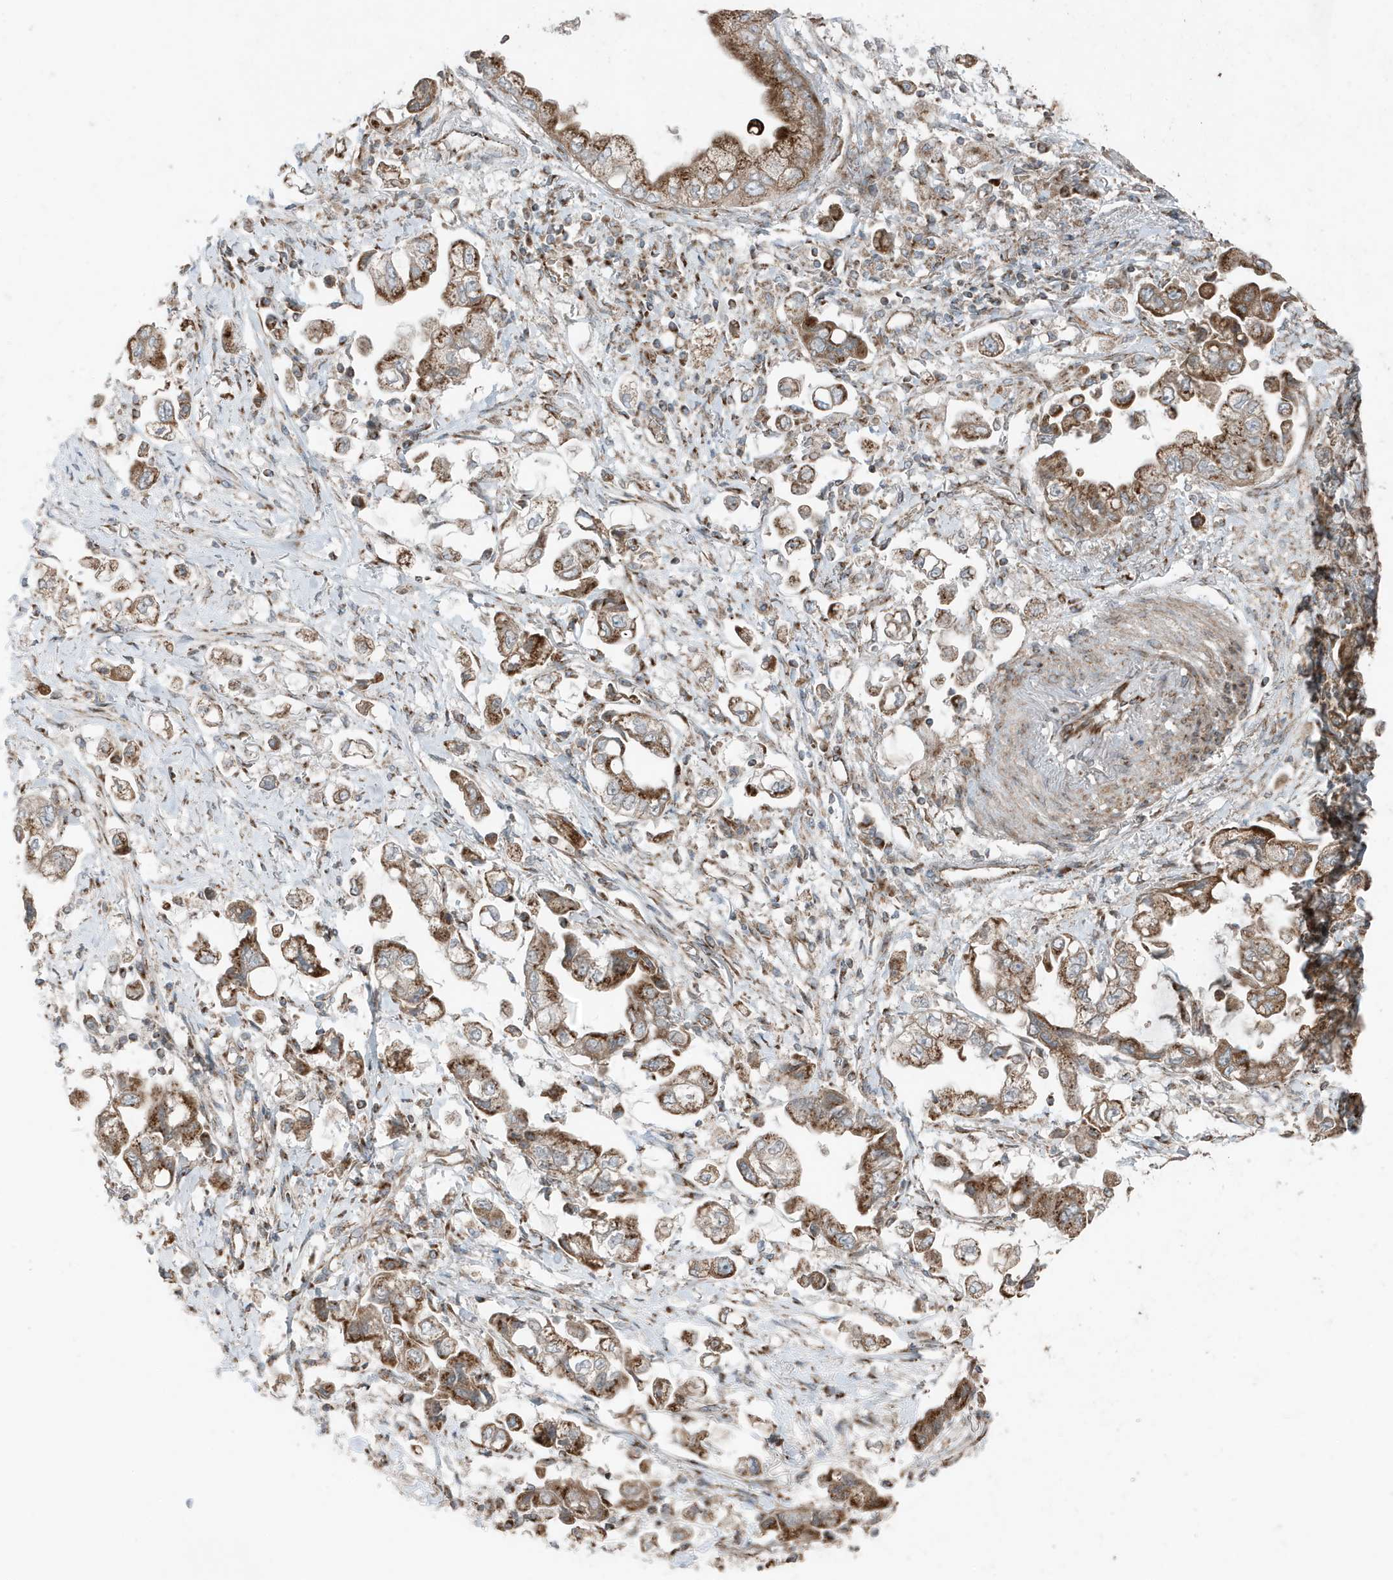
{"staining": {"intensity": "moderate", "quantity": ">75%", "location": "cytoplasmic/membranous"}, "tissue": "stomach cancer", "cell_type": "Tumor cells", "image_type": "cancer", "snomed": [{"axis": "morphology", "description": "Adenocarcinoma, NOS"}, {"axis": "topography", "description": "Stomach"}], "caption": "Stomach adenocarcinoma tissue reveals moderate cytoplasmic/membranous expression in approximately >75% of tumor cells, visualized by immunohistochemistry. The protein is stained brown, and the nuclei are stained in blue (DAB IHC with brightfield microscopy, high magnification).", "gene": "GOLGA4", "patient": {"sex": "male", "age": 62}}